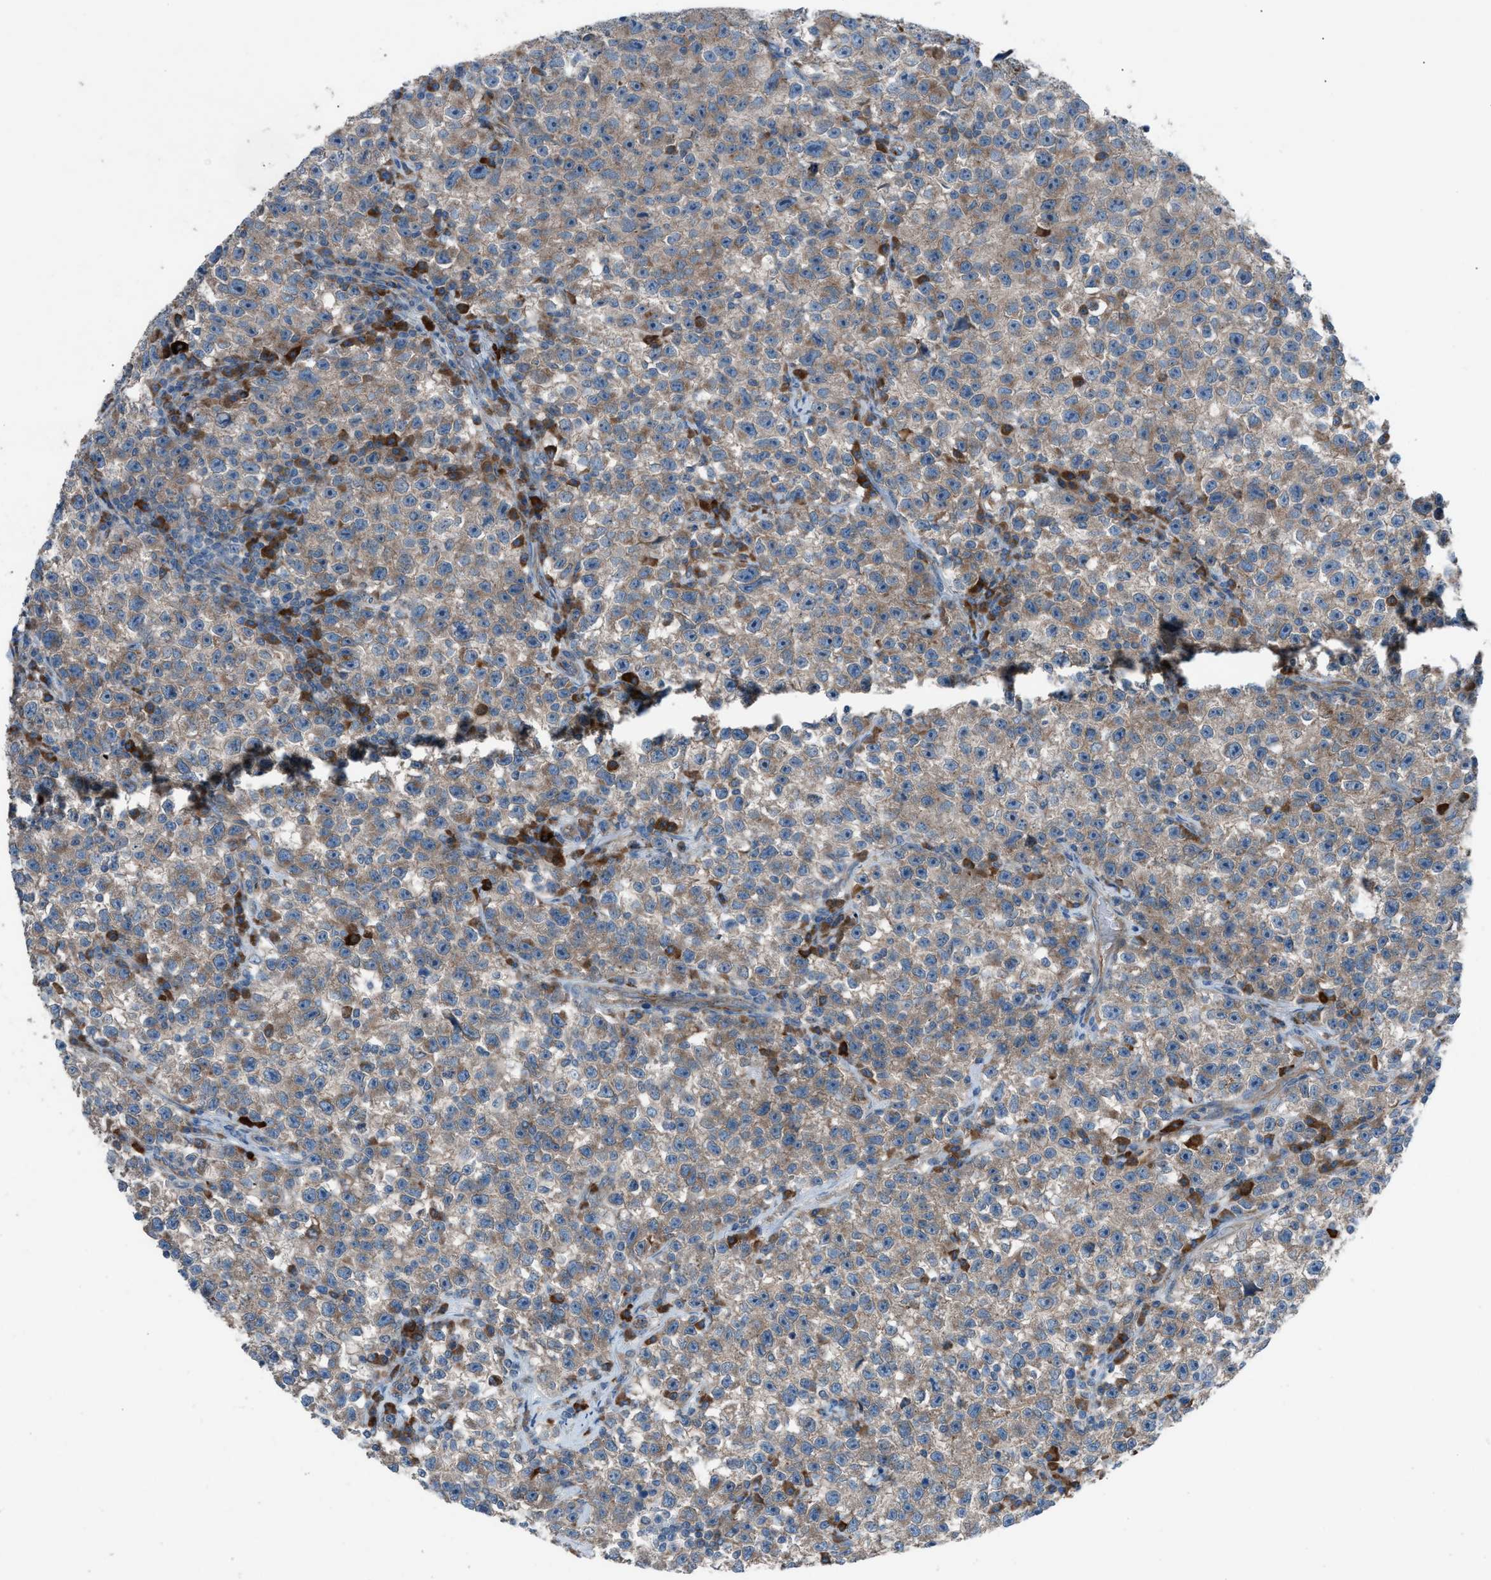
{"staining": {"intensity": "moderate", "quantity": ">75%", "location": "cytoplasmic/membranous"}, "tissue": "testis cancer", "cell_type": "Tumor cells", "image_type": "cancer", "snomed": [{"axis": "morphology", "description": "Seminoma, NOS"}, {"axis": "topography", "description": "Testis"}], "caption": "Immunohistochemical staining of human testis cancer (seminoma) shows medium levels of moderate cytoplasmic/membranous protein positivity in approximately >75% of tumor cells.", "gene": "HEG1", "patient": {"sex": "male", "age": 22}}